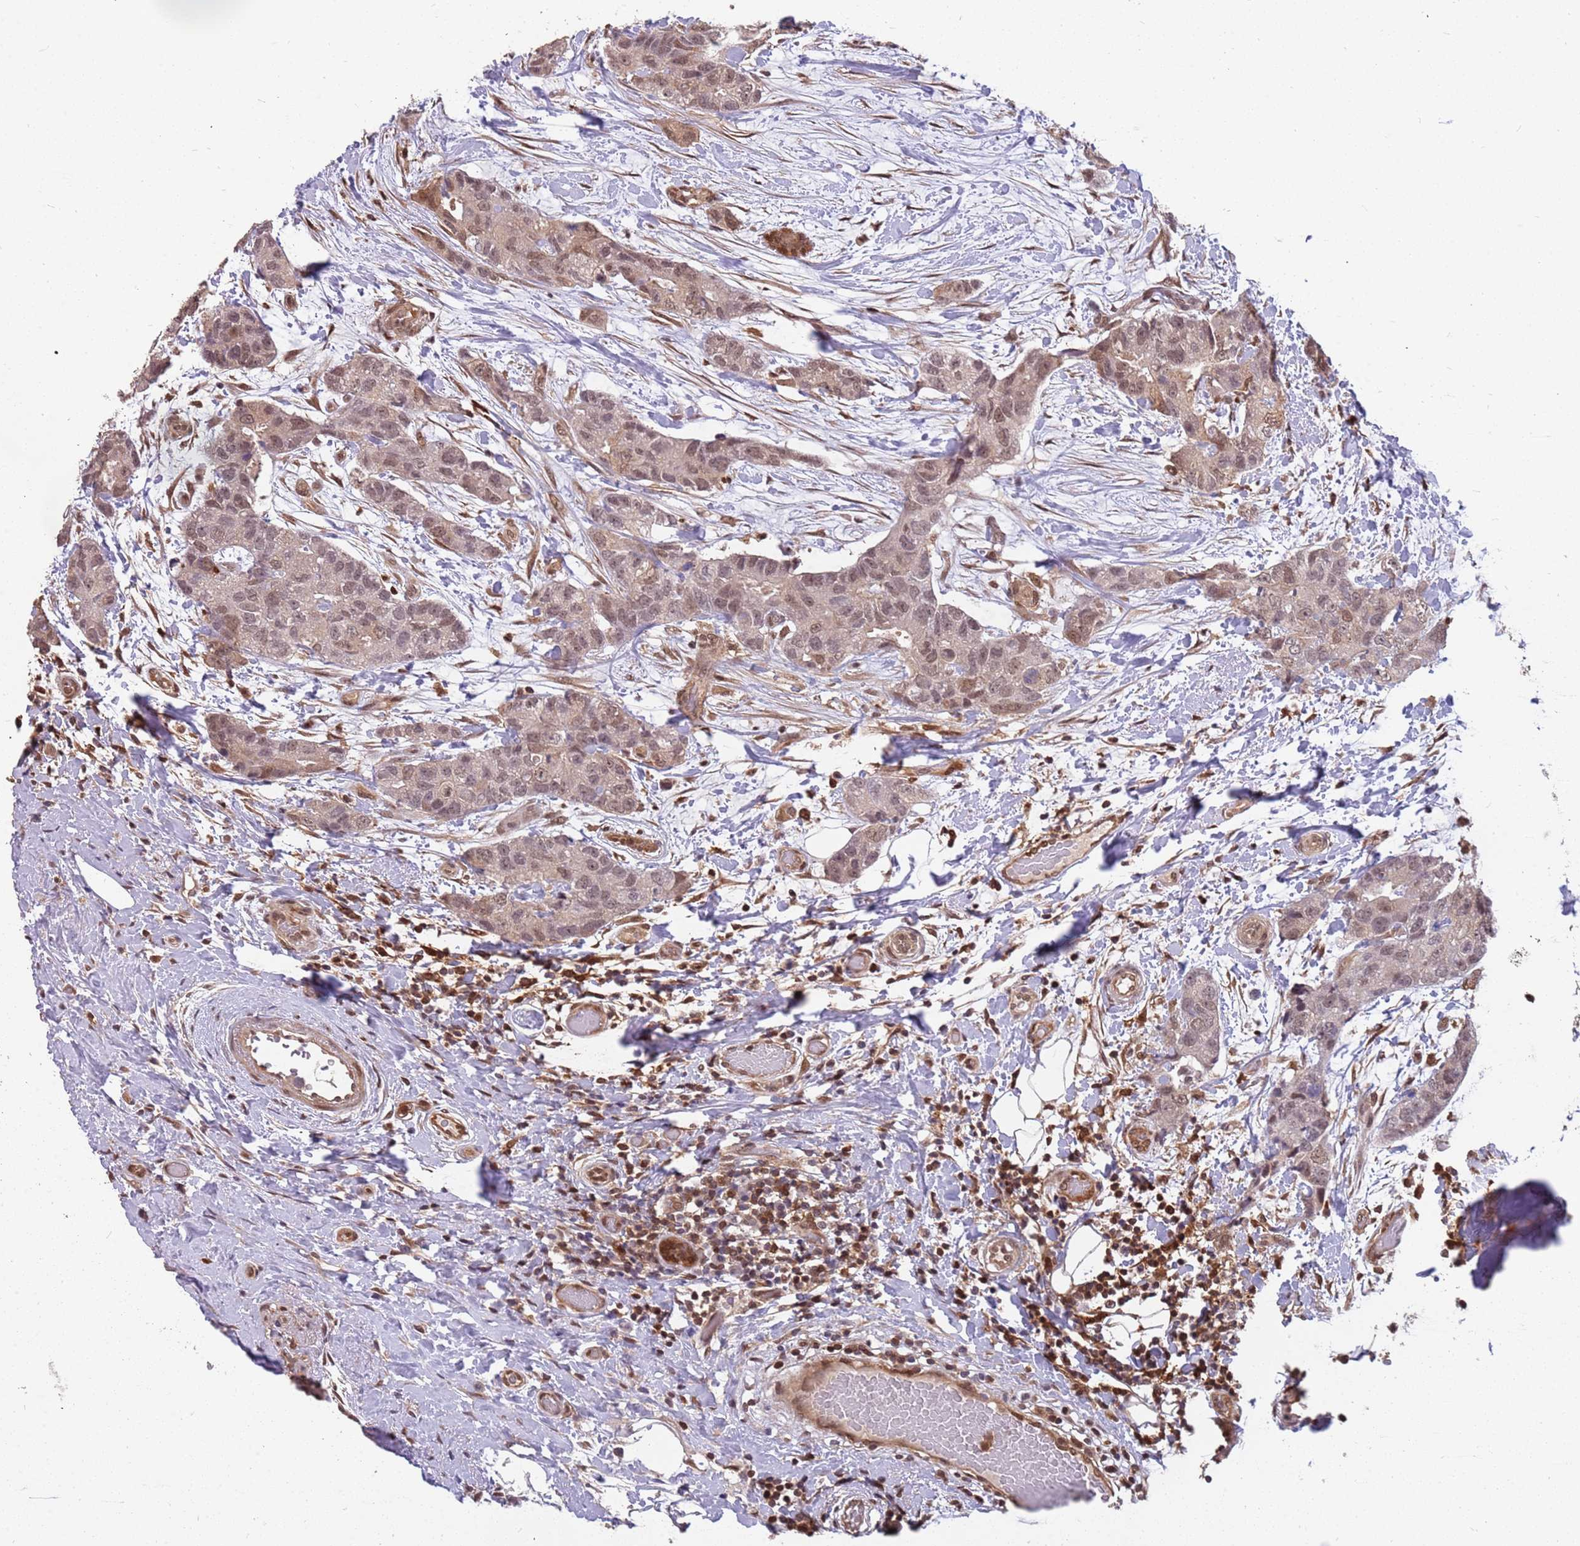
{"staining": {"intensity": "weak", "quantity": ">75%", "location": "nuclear"}, "tissue": "breast cancer", "cell_type": "Tumor cells", "image_type": "cancer", "snomed": [{"axis": "morphology", "description": "Duct carcinoma"}, {"axis": "topography", "description": "Breast"}], "caption": "Breast infiltrating ductal carcinoma stained for a protein (brown) exhibits weak nuclear positive positivity in approximately >75% of tumor cells.", "gene": "GBP2", "patient": {"sex": "female", "age": 62}}